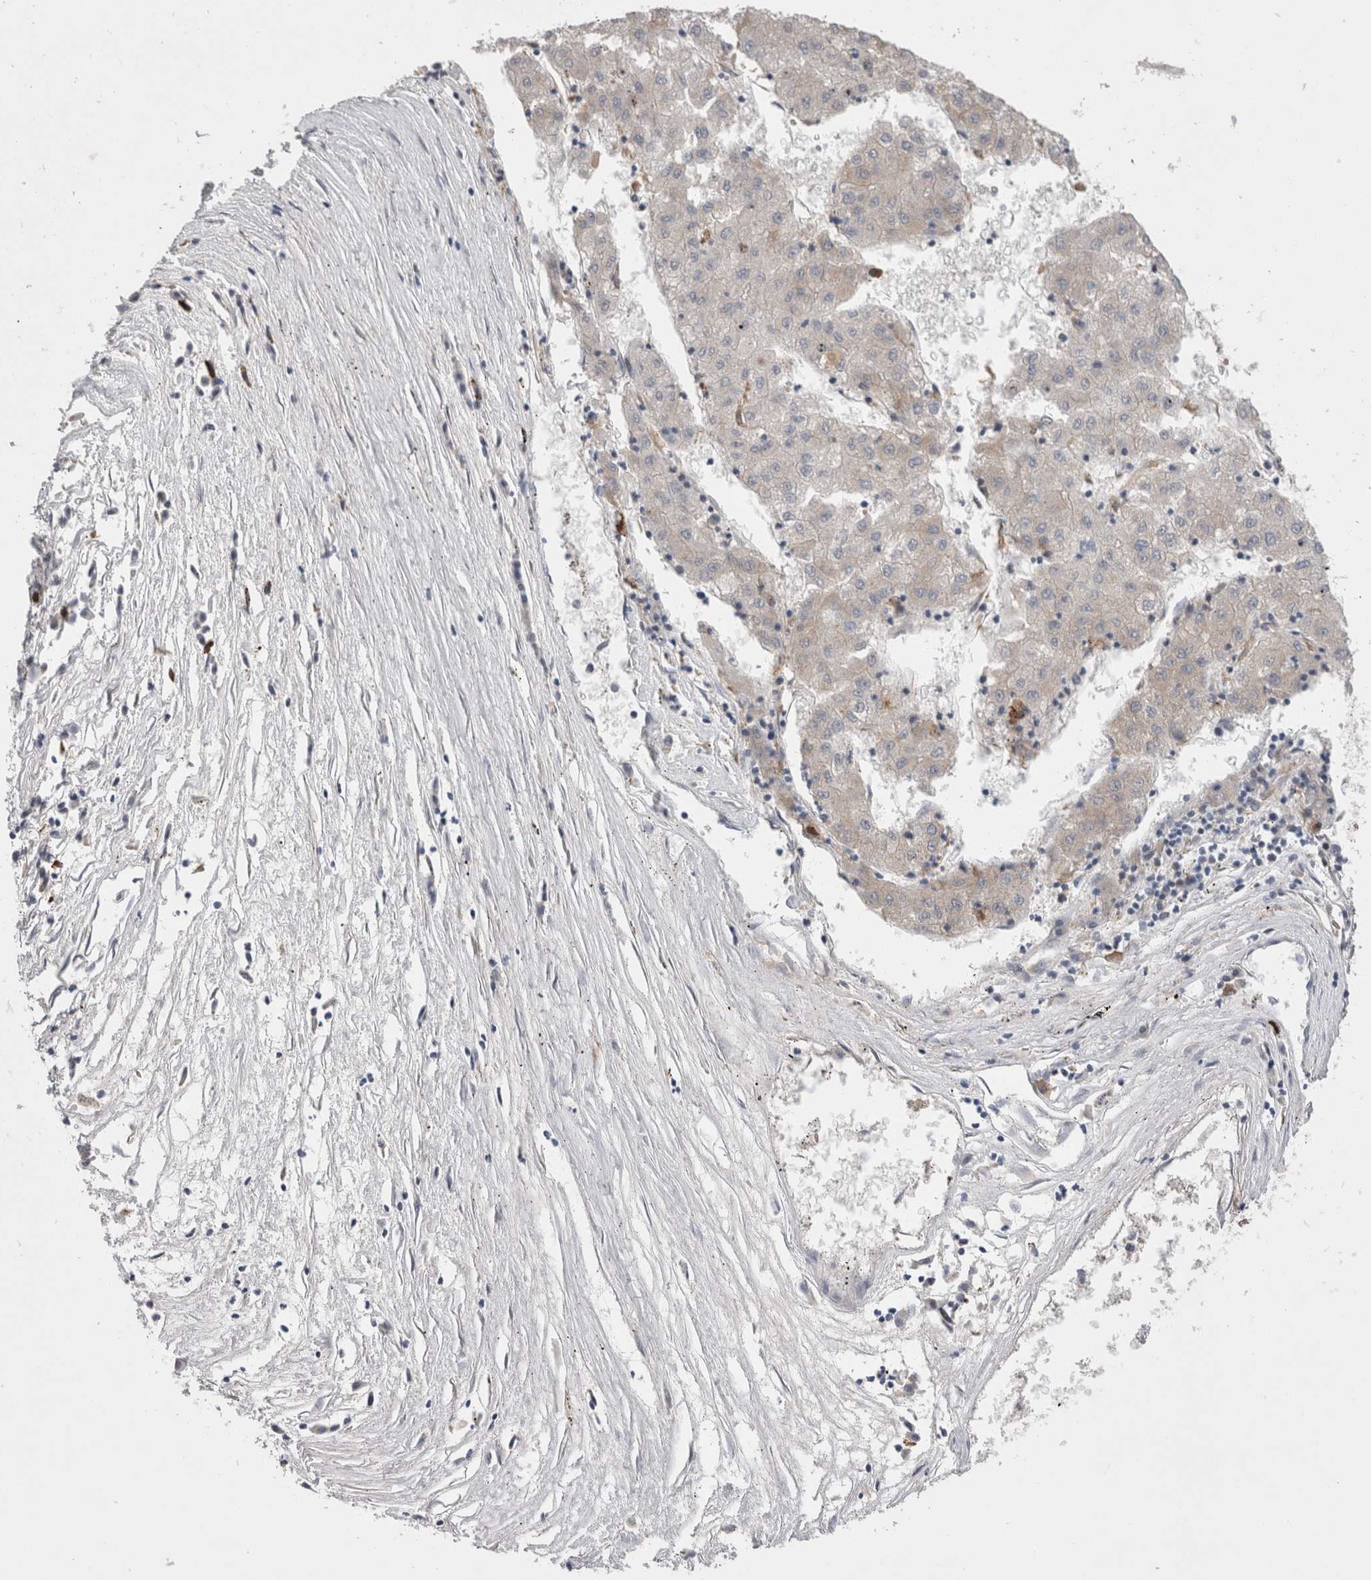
{"staining": {"intensity": "negative", "quantity": "none", "location": "none"}, "tissue": "liver cancer", "cell_type": "Tumor cells", "image_type": "cancer", "snomed": [{"axis": "morphology", "description": "Carcinoma, Hepatocellular, NOS"}, {"axis": "topography", "description": "Liver"}], "caption": "DAB (3,3'-diaminobenzidine) immunohistochemical staining of human hepatocellular carcinoma (liver) reveals no significant staining in tumor cells.", "gene": "ZNF341", "patient": {"sex": "male", "age": 72}}